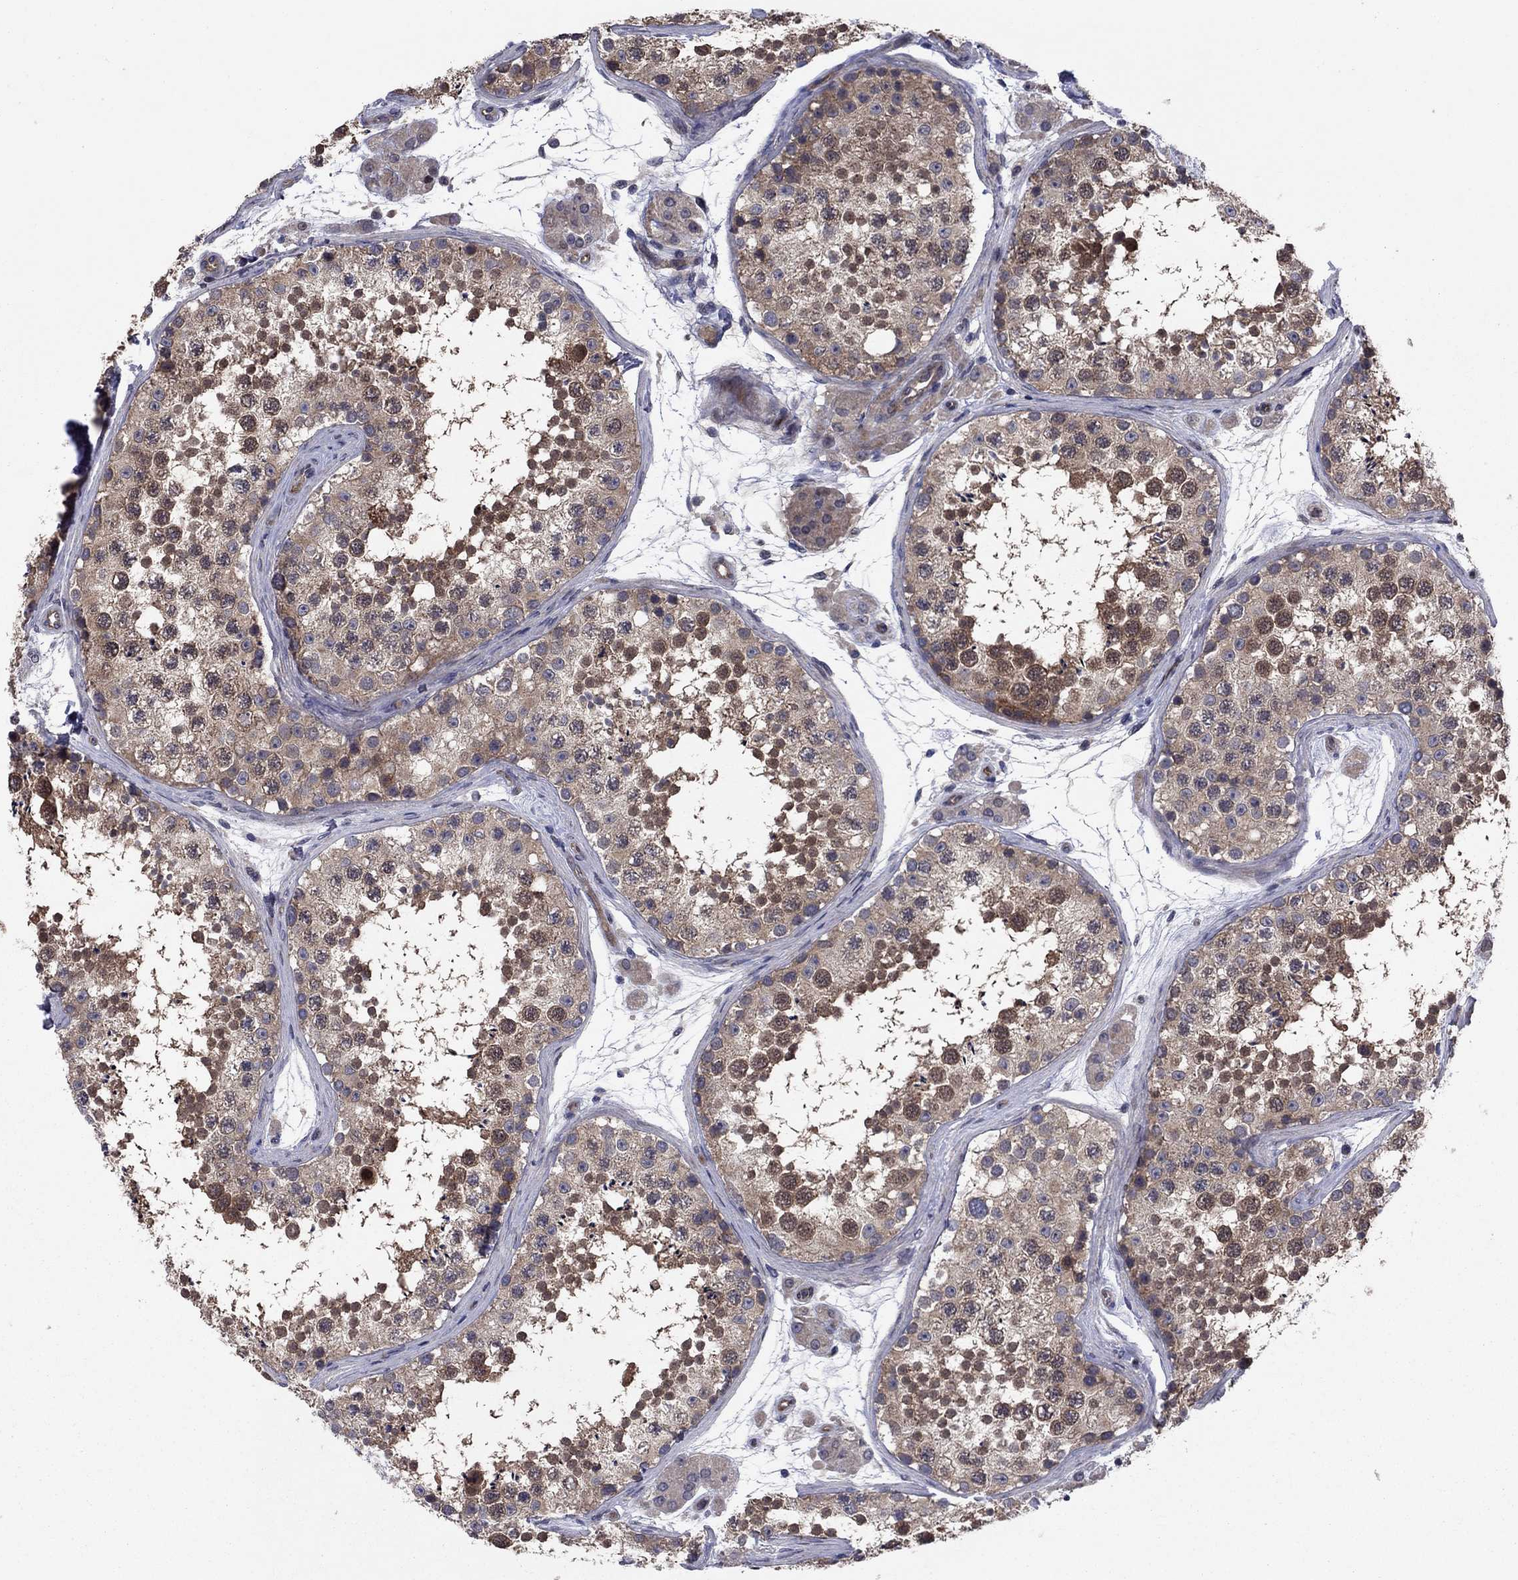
{"staining": {"intensity": "strong", "quantity": "<25%", "location": "cytoplasmic/membranous"}, "tissue": "testis", "cell_type": "Cells in seminiferous ducts", "image_type": "normal", "snomed": [{"axis": "morphology", "description": "Normal tissue, NOS"}, {"axis": "topography", "description": "Testis"}], "caption": "High-magnification brightfield microscopy of benign testis stained with DAB (brown) and counterstained with hematoxylin (blue). cells in seminiferous ducts exhibit strong cytoplasmic/membranous expression is appreciated in about<25% of cells.", "gene": "MSRB1", "patient": {"sex": "male", "age": 41}}